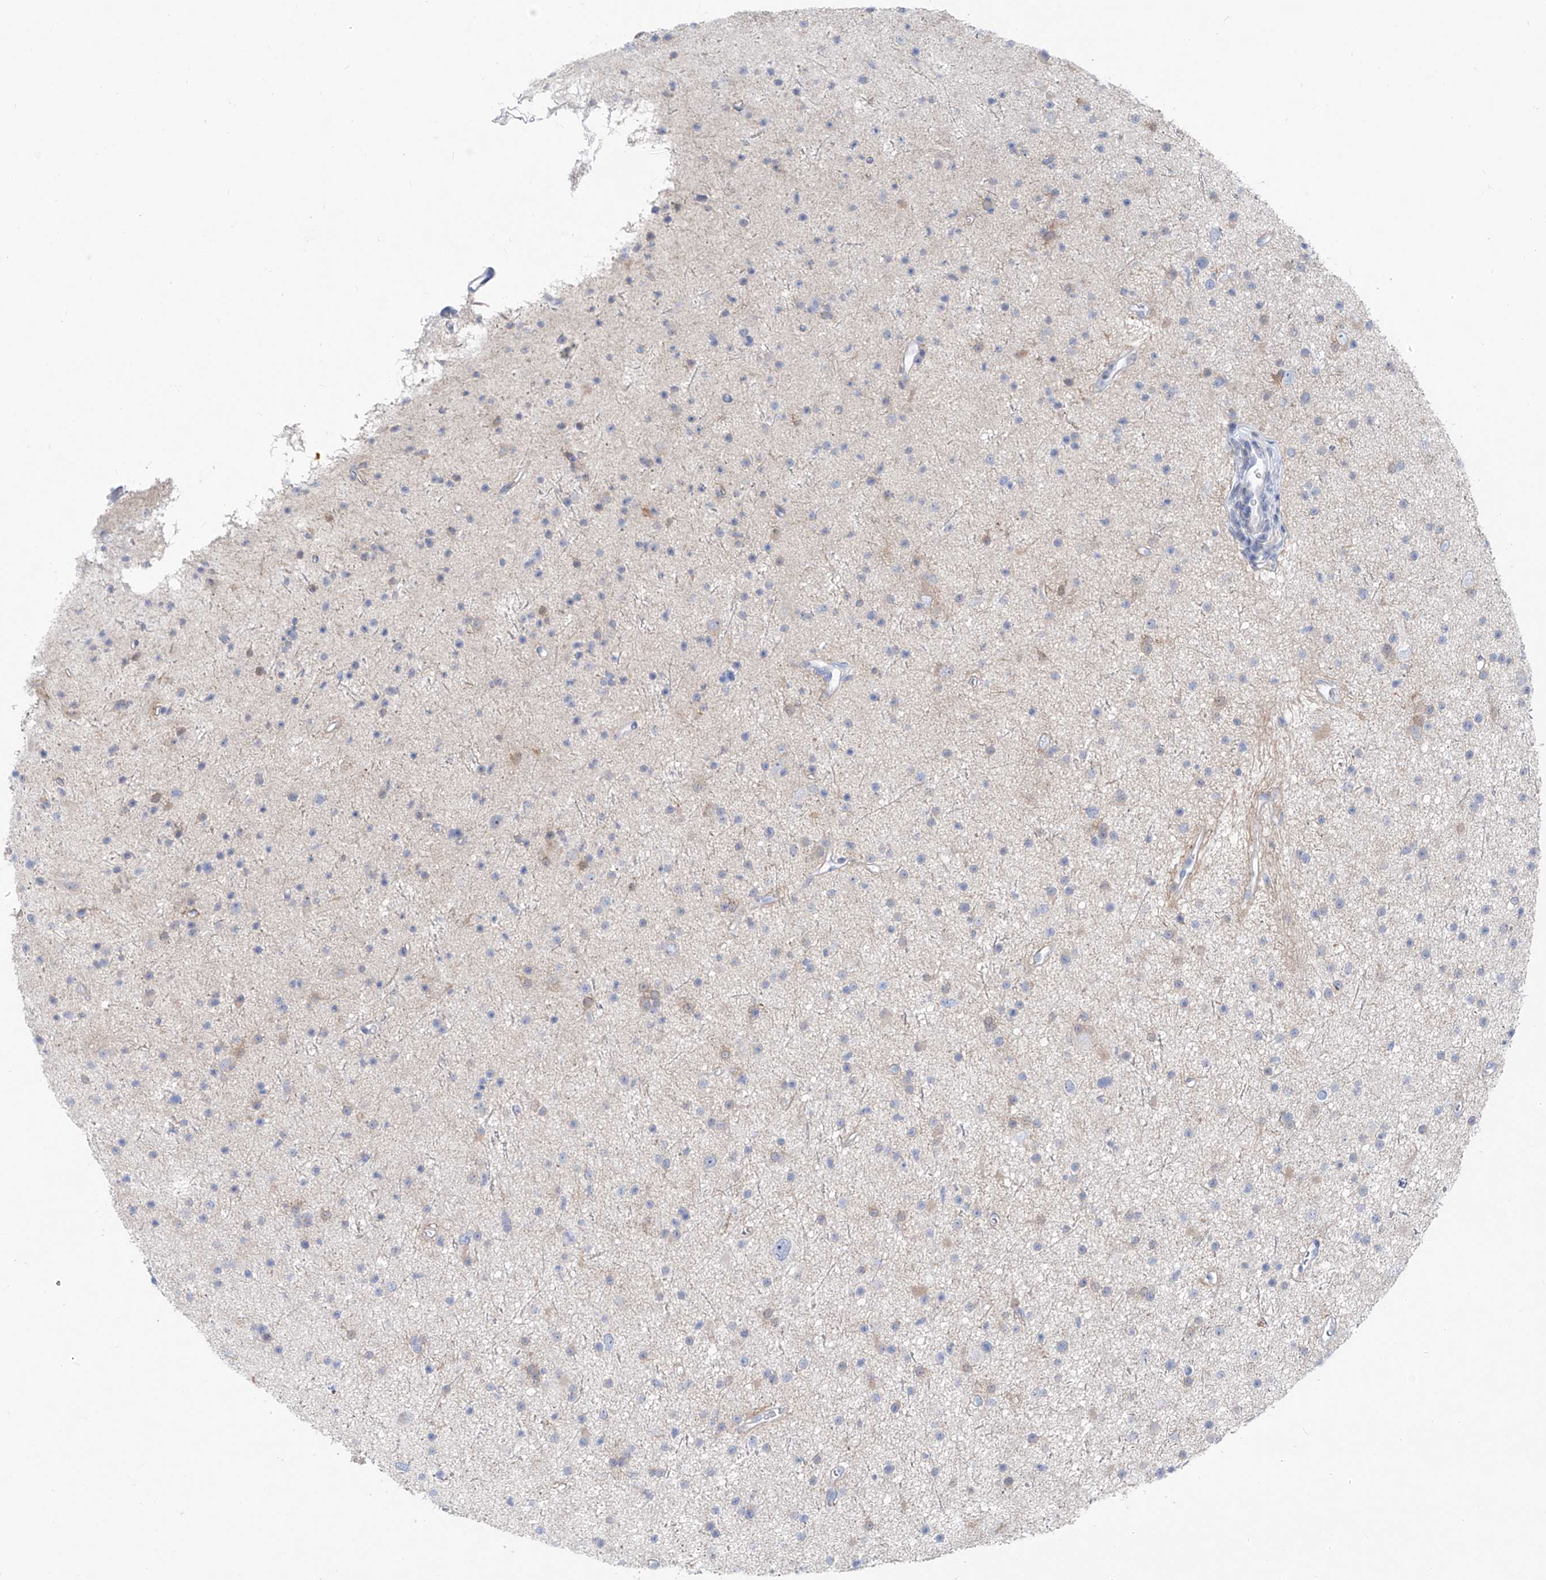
{"staining": {"intensity": "weak", "quantity": "<25%", "location": "cytoplasmic/membranous"}, "tissue": "glioma", "cell_type": "Tumor cells", "image_type": "cancer", "snomed": [{"axis": "morphology", "description": "Glioma, malignant, Low grade"}, {"axis": "topography", "description": "Cerebral cortex"}], "caption": "Immunohistochemical staining of human malignant glioma (low-grade) reveals no significant positivity in tumor cells.", "gene": "UFL1", "patient": {"sex": "female", "age": 39}}